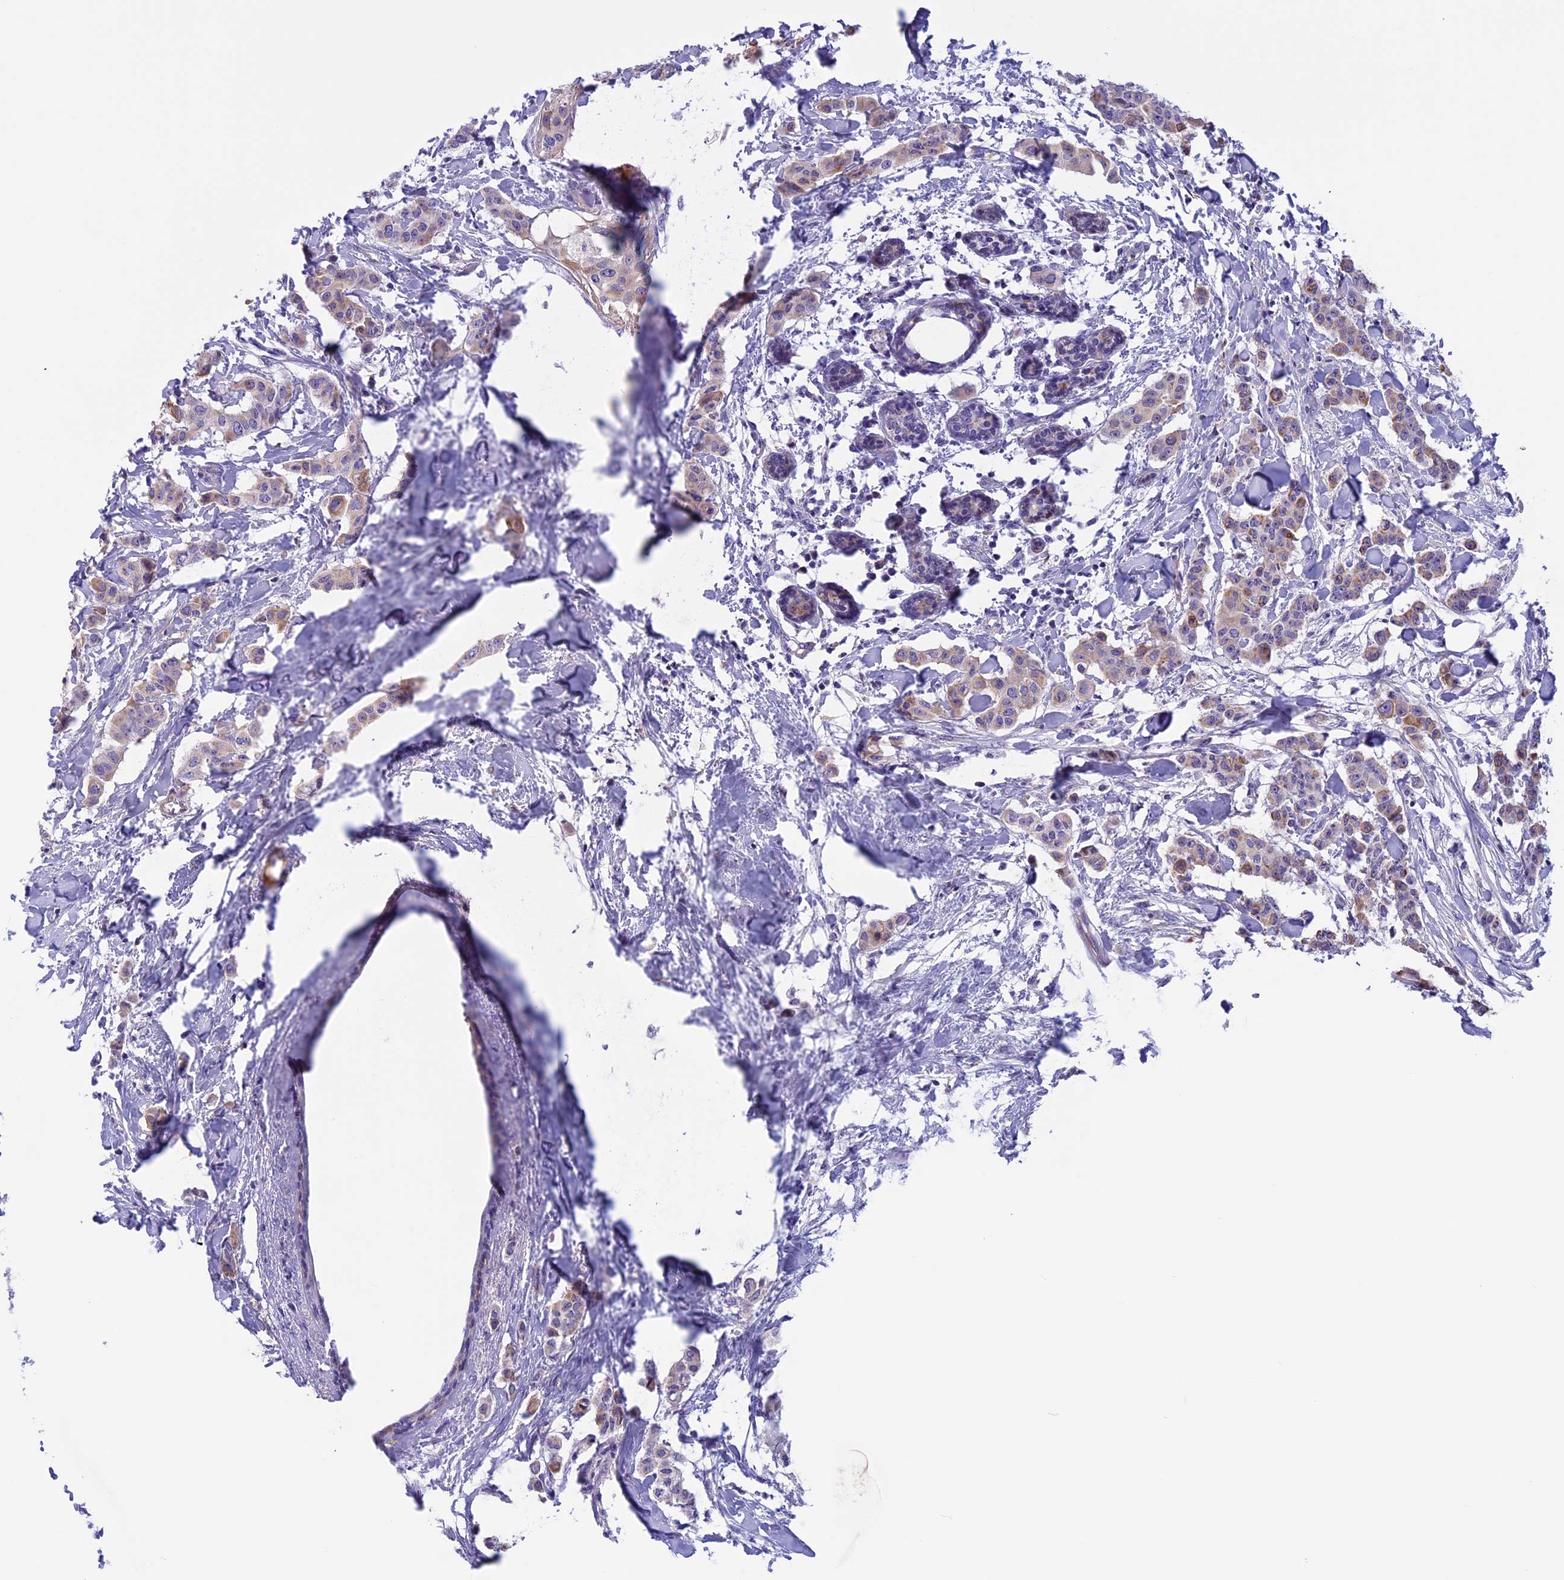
{"staining": {"intensity": "moderate", "quantity": "<25%", "location": "cytoplasmic/membranous"}, "tissue": "breast cancer", "cell_type": "Tumor cells", "image_type": "cancer", "snomed": [{"axis": "morphology", "description": "Duct carcinoma"}, {"axis": "topography", "description": "Breast"}], "caption": "Brown immunohistochemical staining in breast intraductal carcinoma demonstrates moderate cytoplasmic/membranous expression in about <25% of tumor cells.", "gene": "ANGPTL2", "patient": {"sex": "female", "age": 40}}